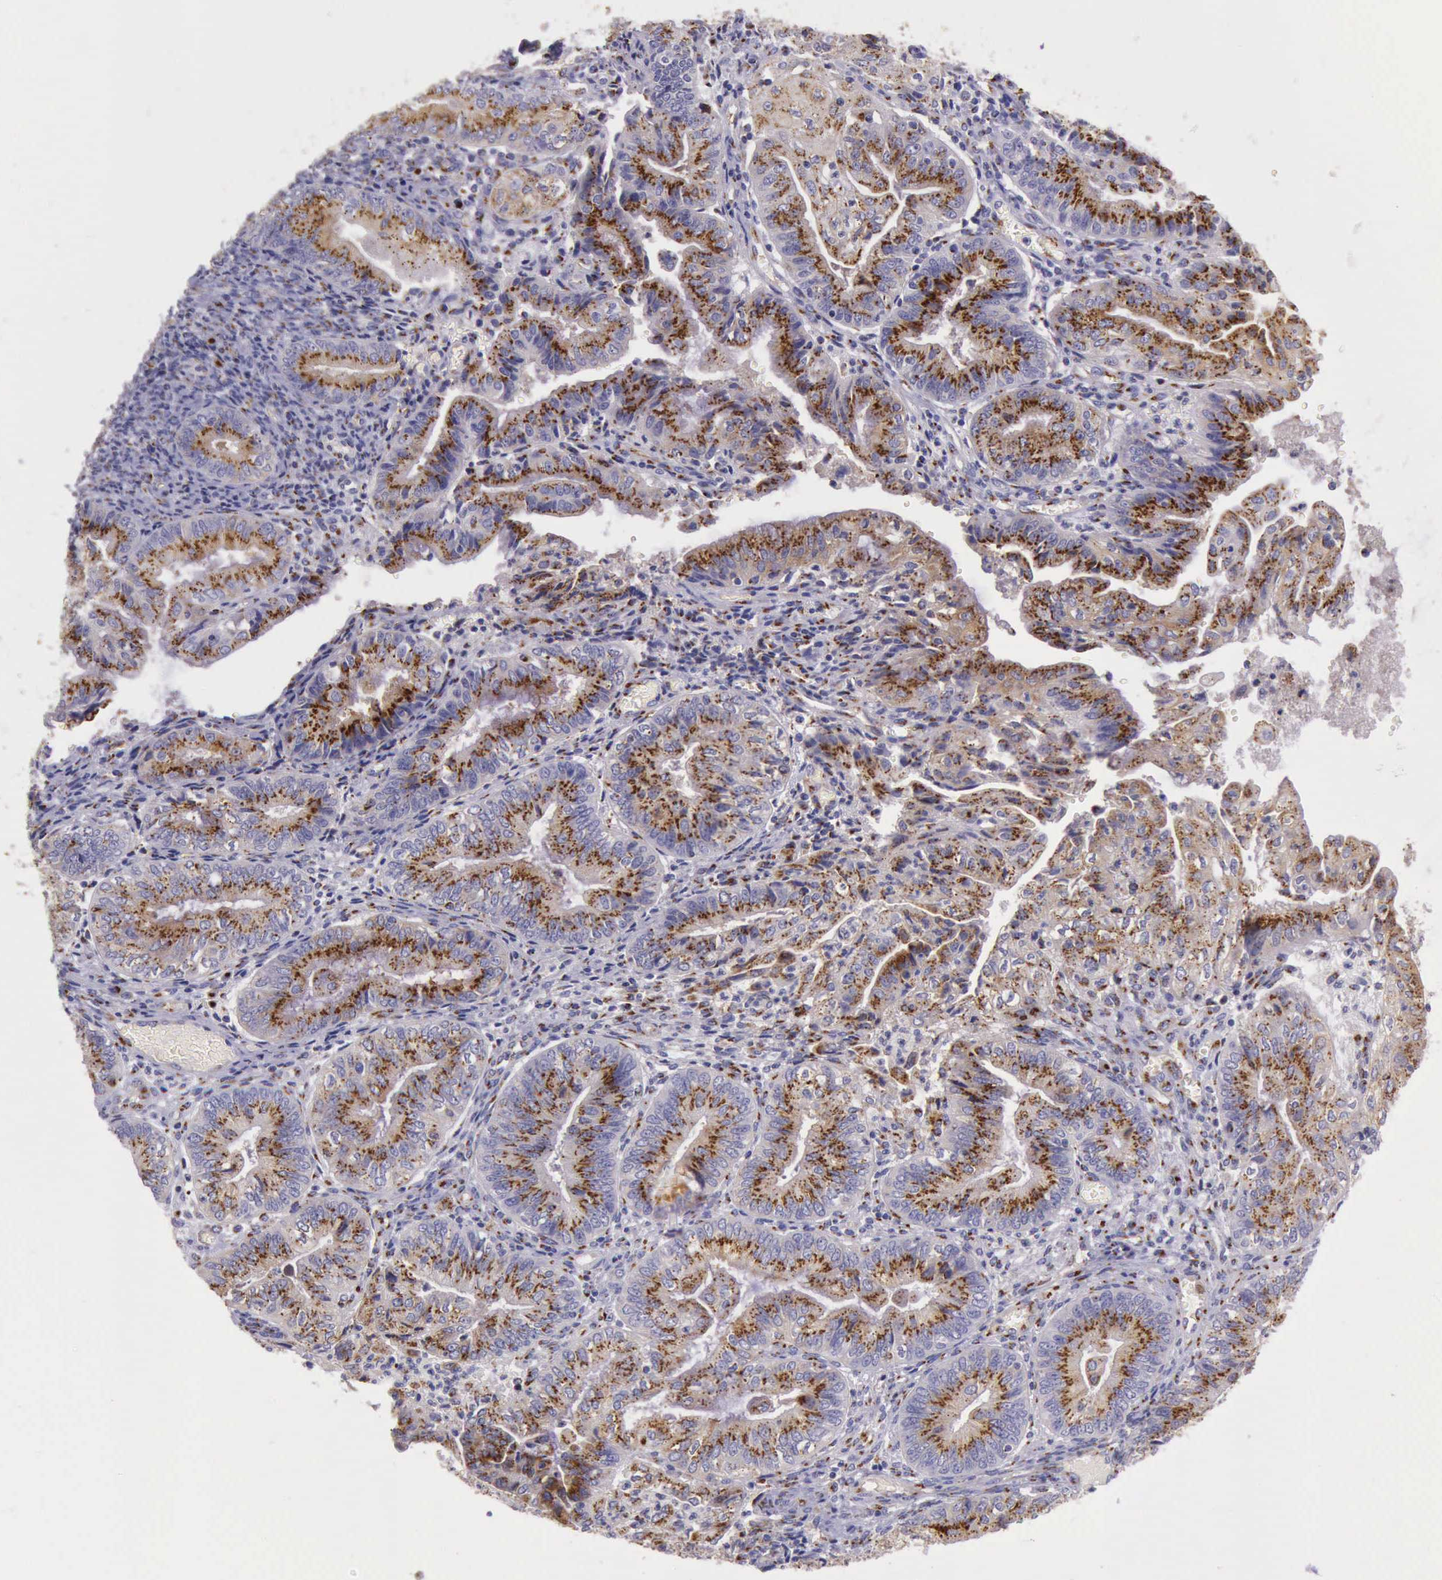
{"staining": {"intensity": "strong", "quantity": ">75%", "location": "cytoplasmic/membranous"}, "tissue": "endometrial cancer", "cell_type": "Tumor cells", "image_type": "cancer", "snomed": [{"axis": "morphology", "description": "Adenocarcinoma, NOS"}, {"axis": "topography", "description": "Endometrium"}], "caption": "Tumor cells display high levels of strong cytoplasmic/membranous staining in about >75% of cells in endometrial cancer.", "gene": "GOLGA5", "patient": {"sex": "female", "age": 55}}